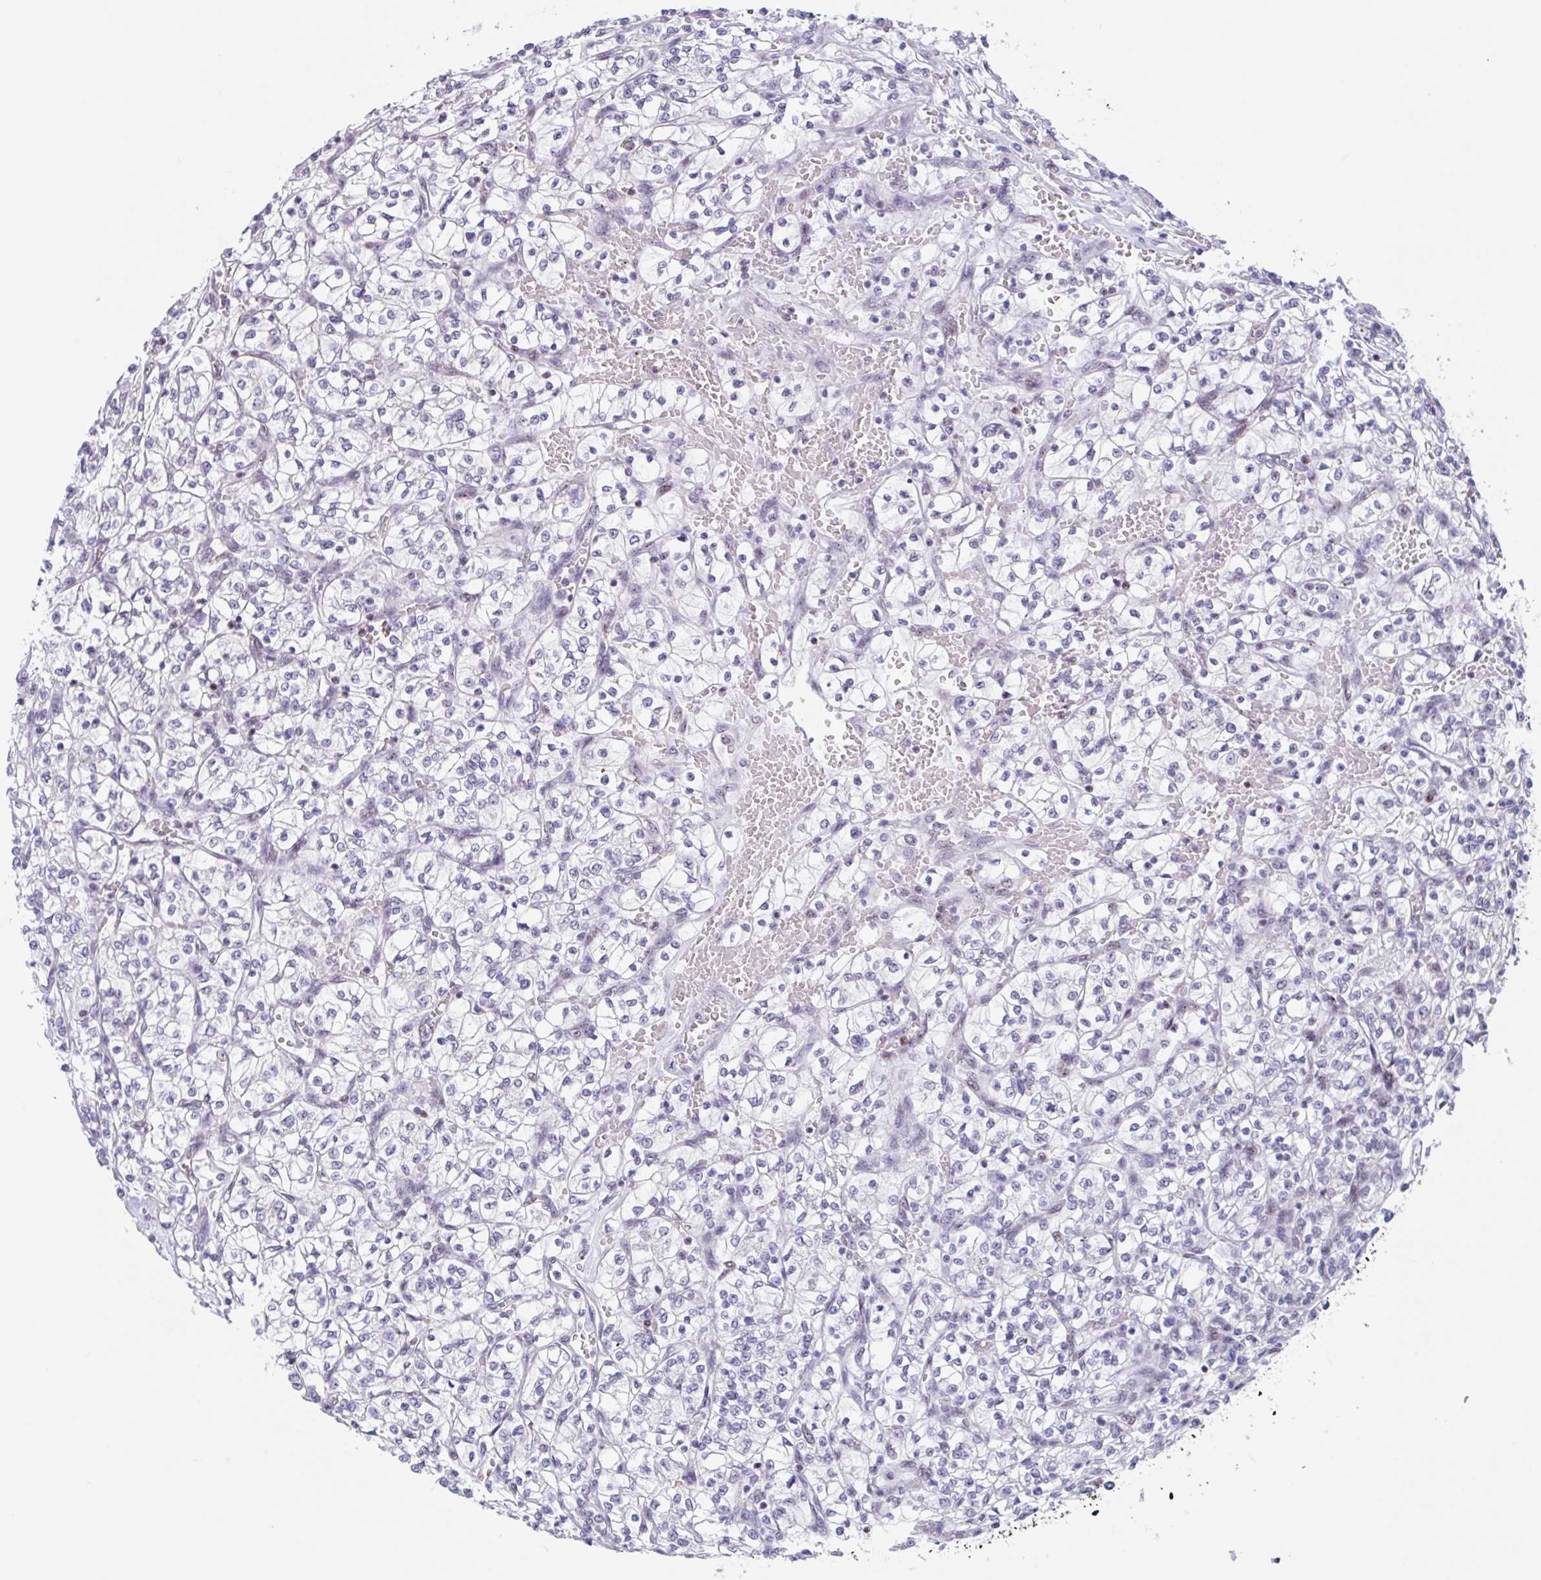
{"staining": {"intensity": "negative", "quantity": "none", "location": "none"}, "tissue": "renal cancer", "cell_type": "Tumor cells", "image_type": "cancer", "snomed": [{"axis": "morphology", "description": "Adenocarcinoma, NOS"}, {"axis": "topography", "description": "Kidney"}], "caption": "This is a histopathology image of IHC staining of adenocarcinoma (renal), which shows no positivity in tumor cells. (DAB immunohistochemistry (IHC) visualized using brightfield microscopy, high magnification).", "gene": "LENG9", "patient": {"sex": "female", "age": 64}}